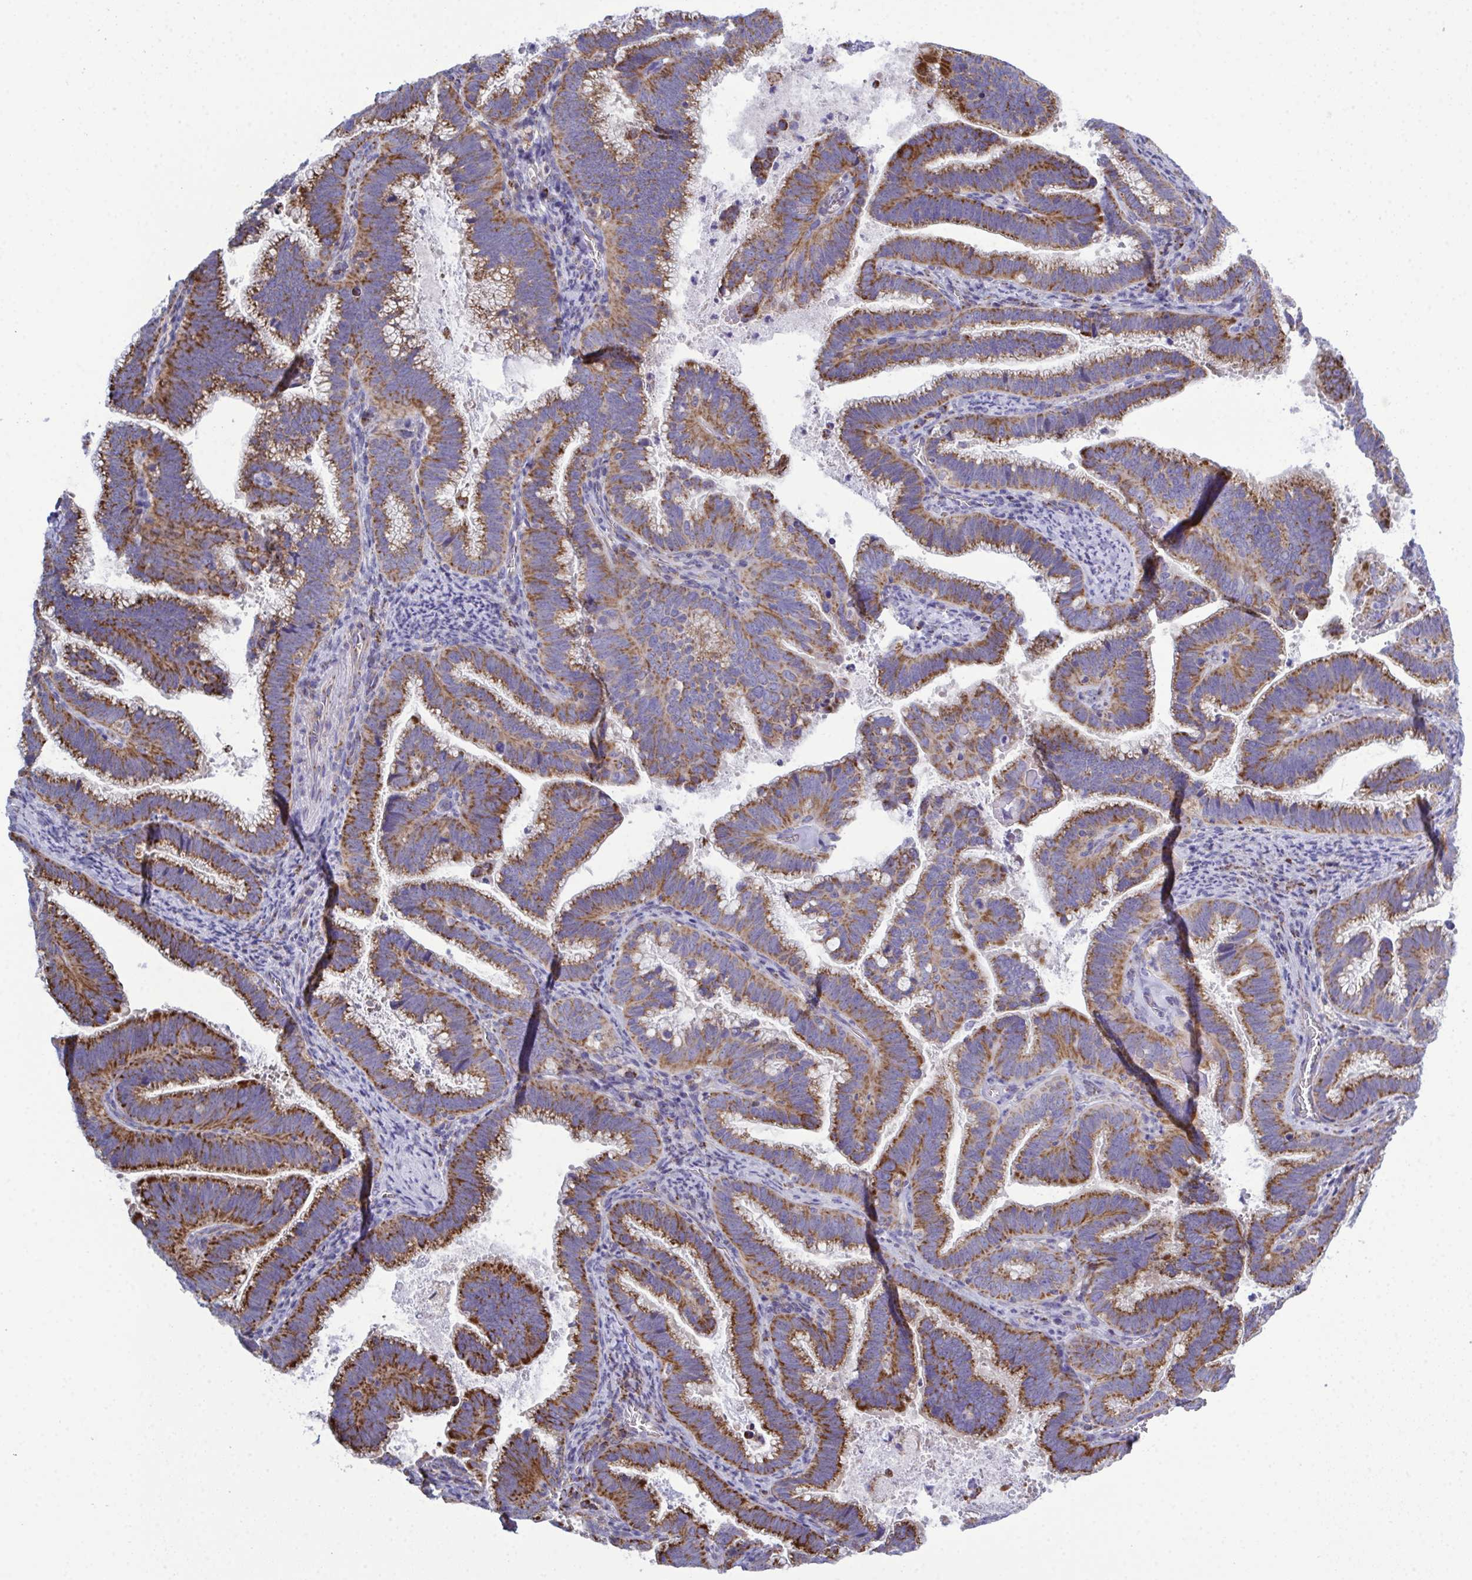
{"staining": {"intensity": "moderate", "quantity": ">75%", "location": "cytoplasmic/membranous"}, "tissue": "cervical cancer", "cell_type": "Tumor cells", "image_type": "cancer", "snomed": [{"axis": "morphology", "description": "Adenocarcinoma, NOS"}, {"axis": "topography", "description": "Cervix"}], "caption": "Immunohistochemistry (DAB (3,3'-diaminobenzidine)) staining of human cervical cancer (adenocarcinoma) reveals moderate cytoplasmic/membranous protein expression in about >75% of tumor cells.", "gene": "CSDE1", "patient": {"sex": "female", "age": 61}}